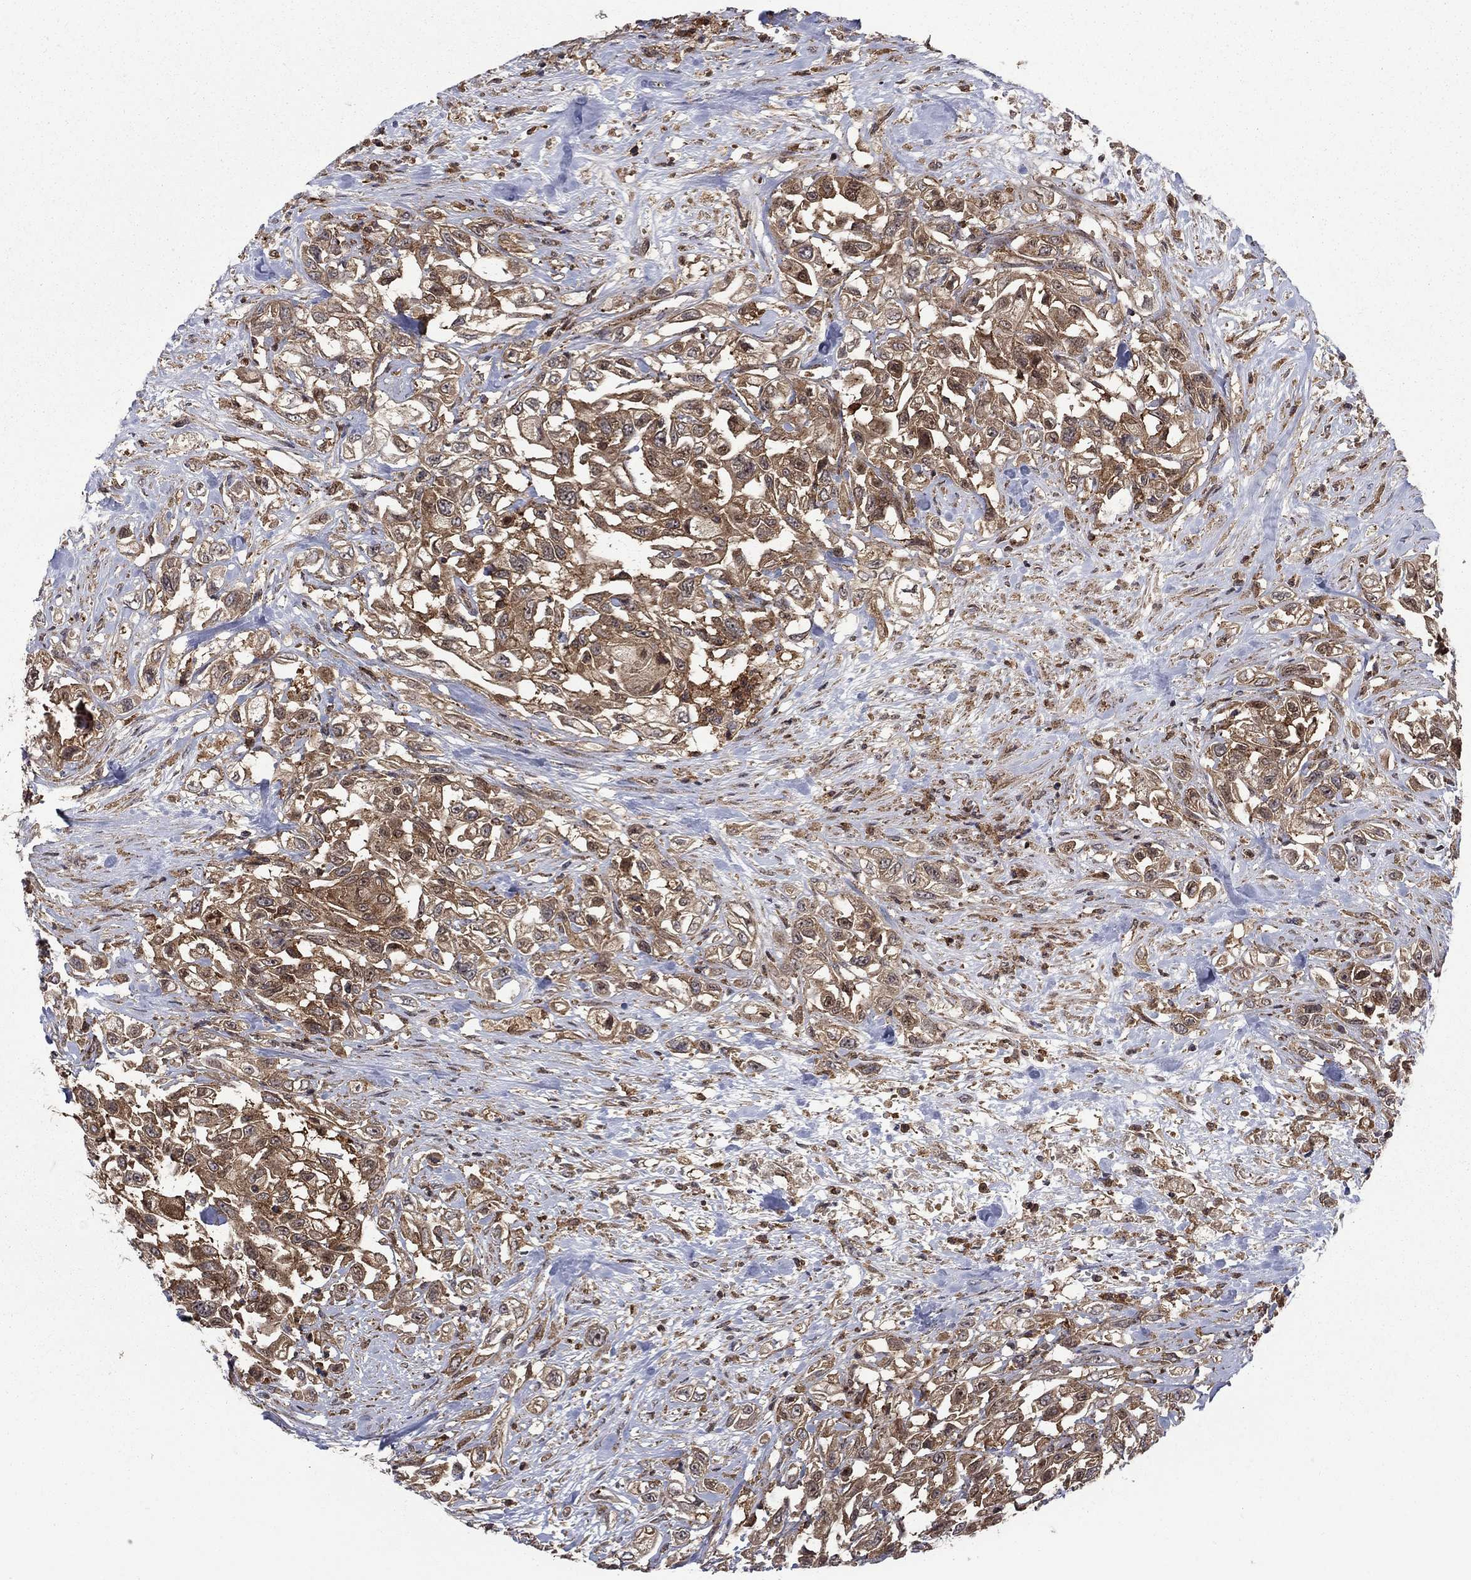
{"staining": {"intensity": "strong", "quantity": "25%-75%", "location": "cytoplasmic/membranous"}, "tissue": "urothelial cancer", "cell_type": "Tumor cells", "image_type": "cancer", "snomed": [{"axis": "morphology", "description": "Urothelial carcinoma, High grade"}, {"axis": "topography", "description": "Urinary bladder"}], "caption": "A photomicrograph of human urothelial cancer stained for a protein reveals strong cytoplasmic/membranous brown staining in tumor cells.", "gene": "IFI35", "patient": {"sex": "female", "age": 56}}